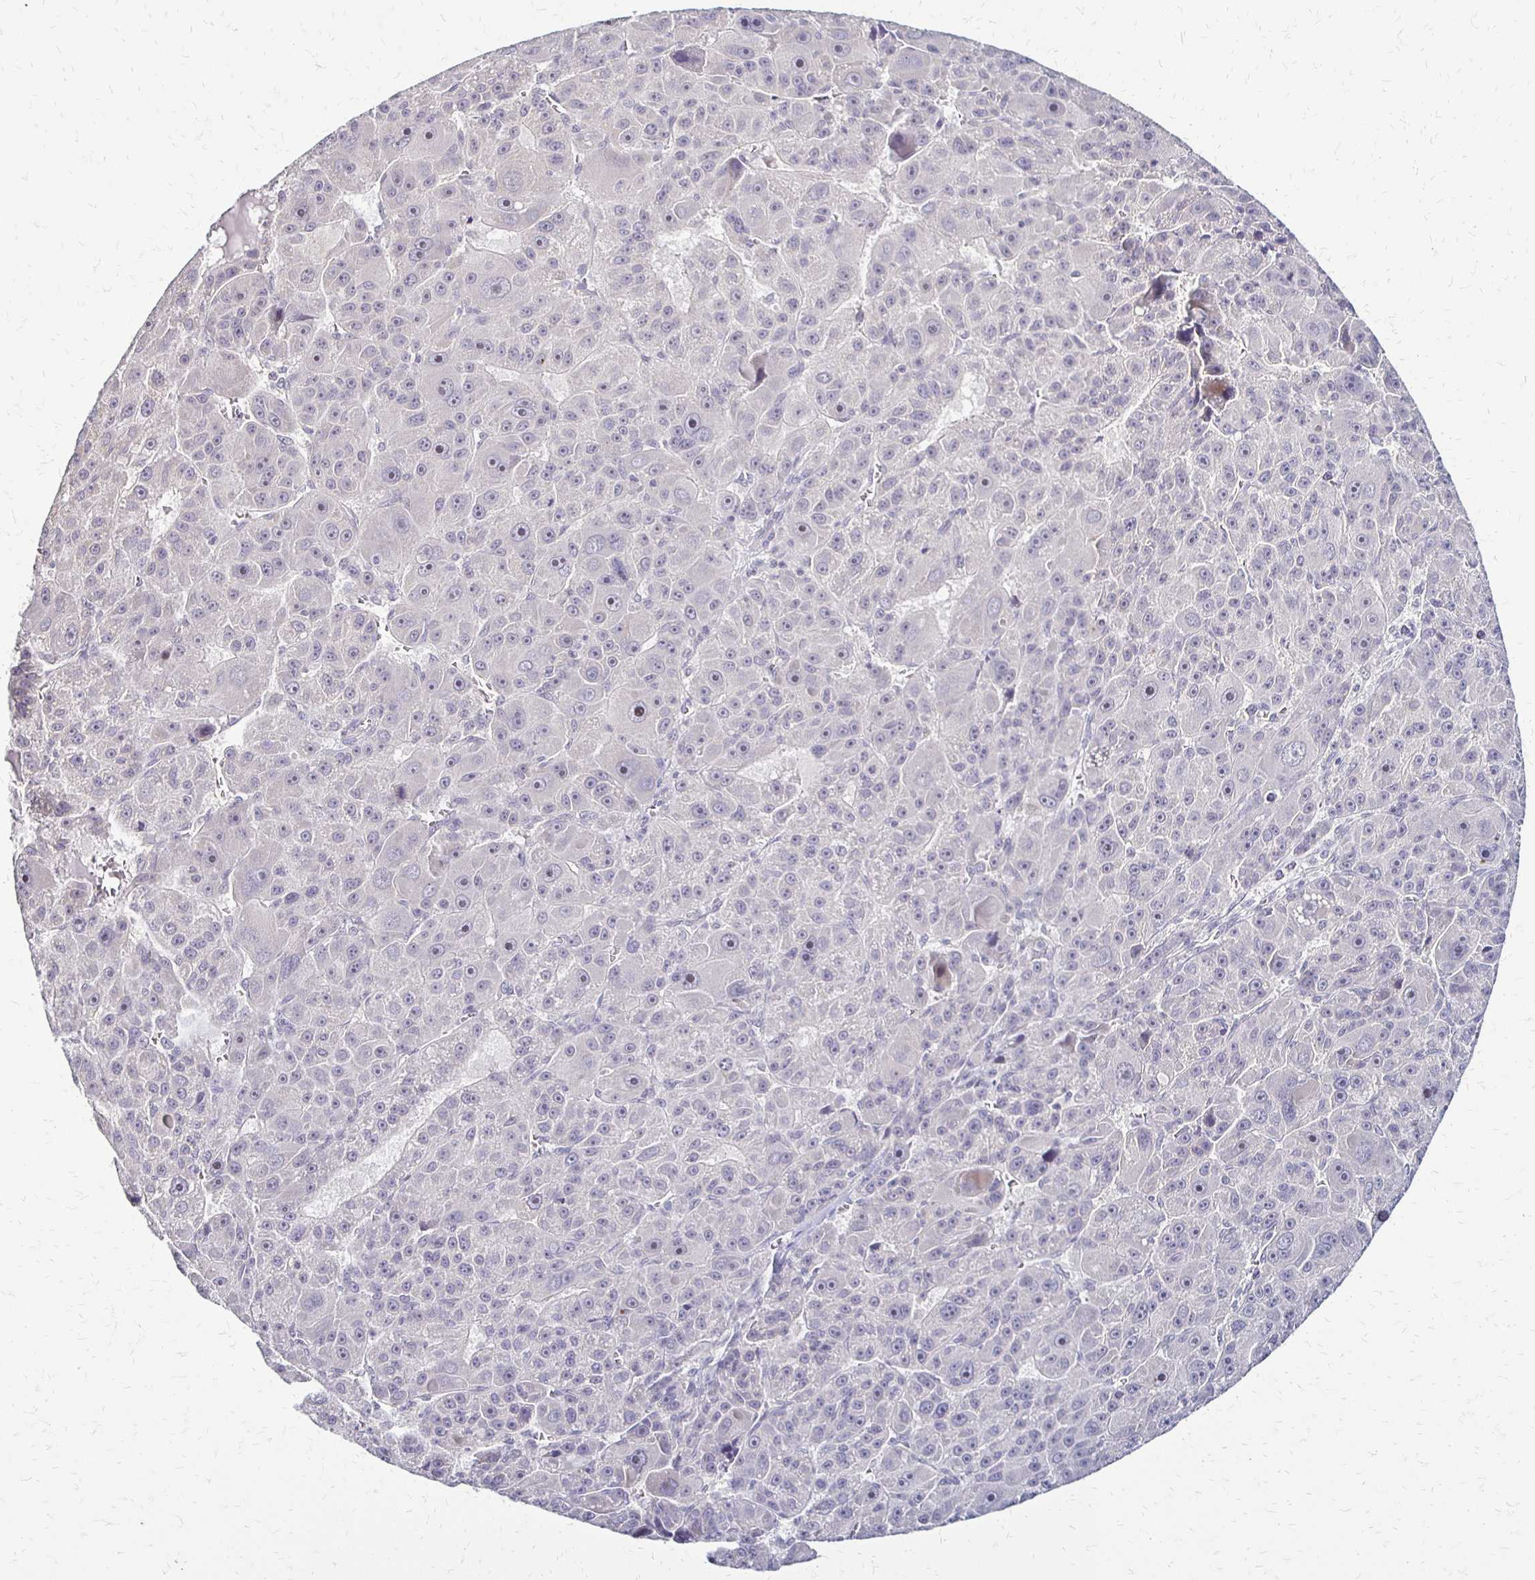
{"staining": {"intensity": "negative", "quantity": "none", "location": "none"}, "tissue": "liver cancer", "cell_type": "Tumor cells", "image_type": "cancer", "snomed": [{"axis": "morphology", "description": "Carcinoma, Hepatocellular, NOS"}, {"axis": "topography", "description": "Liver"}], "caption": "High magnification brightfield microscopy of liver hepatocellular carcinoma stained with DAB (brown) and counterstained with hematoxylin (blue): tumor cells show no significant positivity.", "gene": "SLC9A9", "patient": {"sex": "male", "age": 76}}